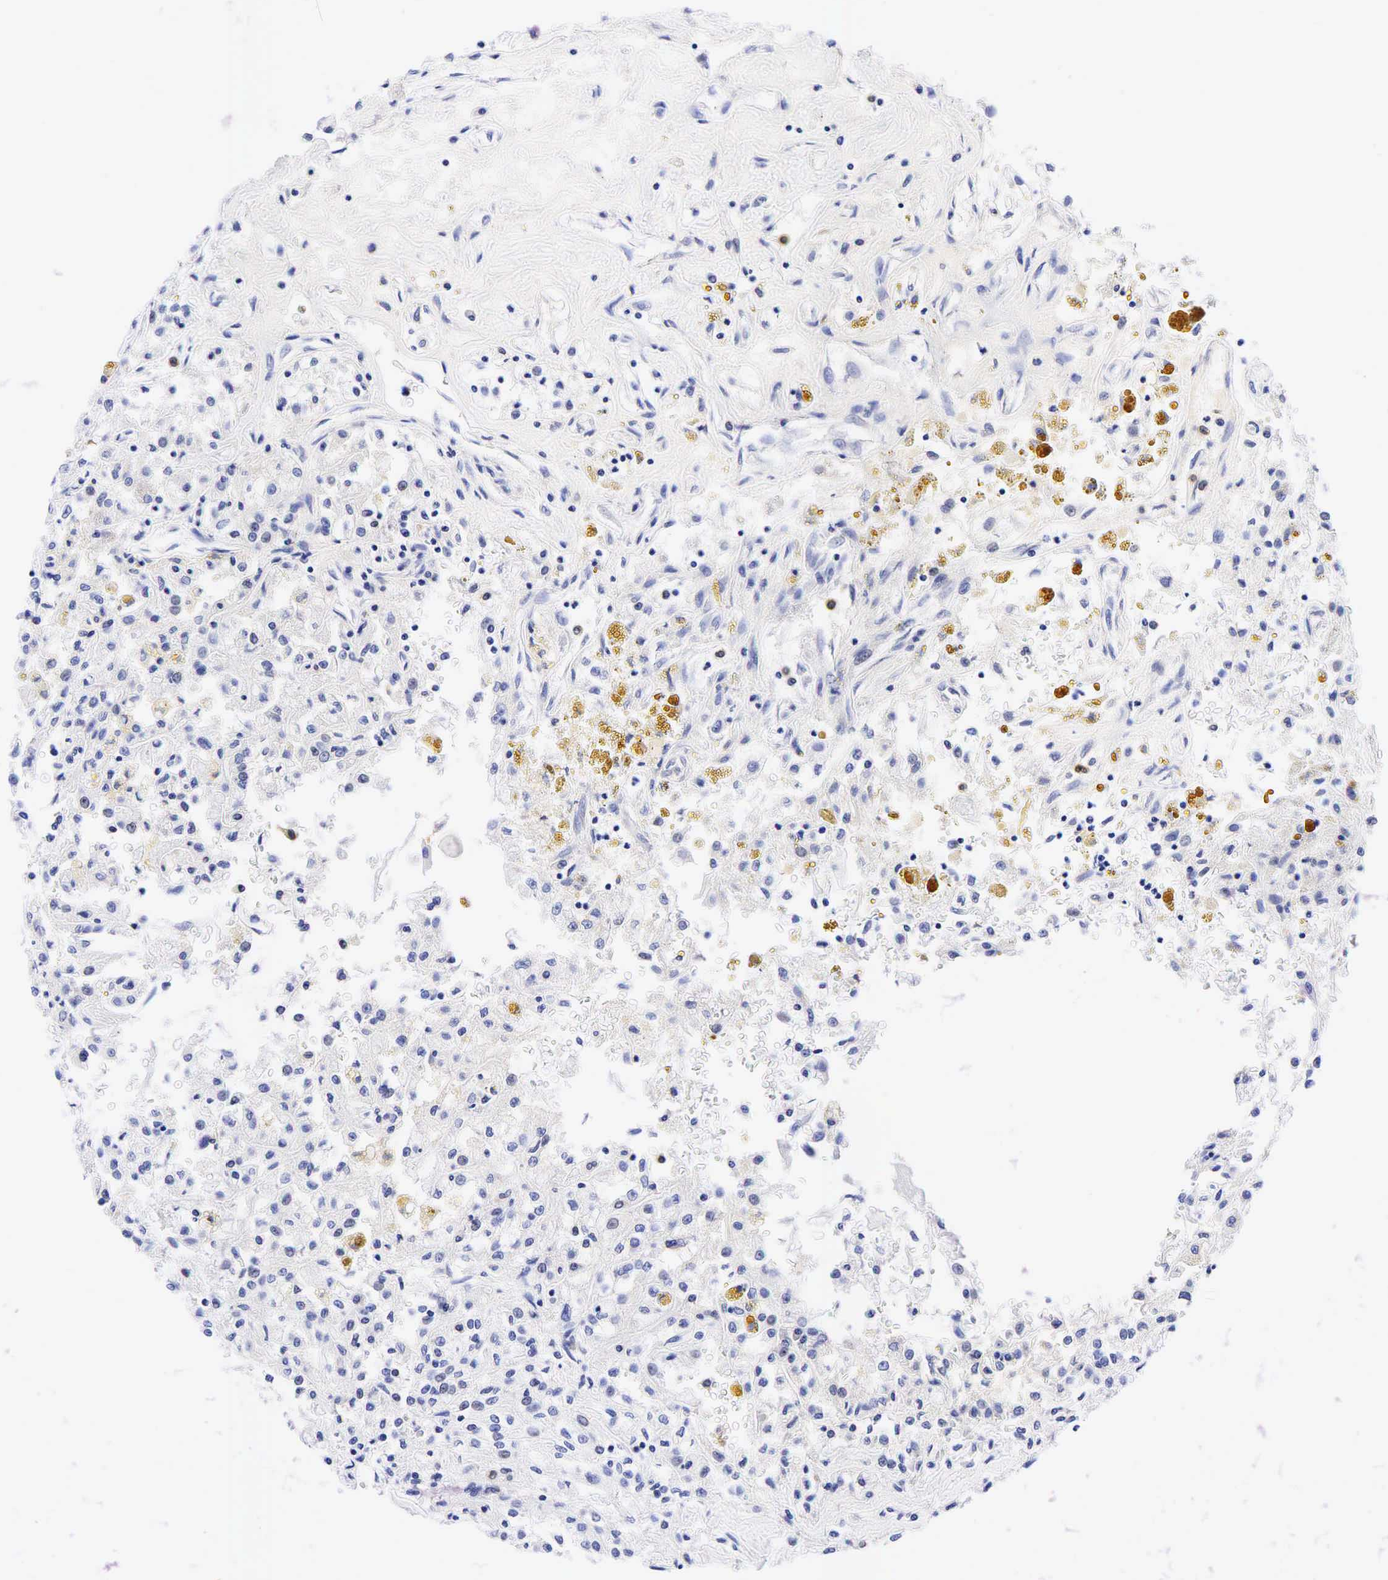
{"staining": {"intensity": "negative", "quantity": "none", "location": "none"}, "tissue": "renal cancer", "cell_type": "Tumor cells", "image_type": "cancer", "snomed": [{"axis": "morphology", "description": "Adenocarcinoma, NOS"}, {"axis": "topography", "description": "Kidney"}], "caption": "DAB immunohistochemical staining of renal adenocarcinoma displays no significant staining in tumor cells.", "gene": "TNFRSF8", "patient": {"sex": "male", "age": 78}}